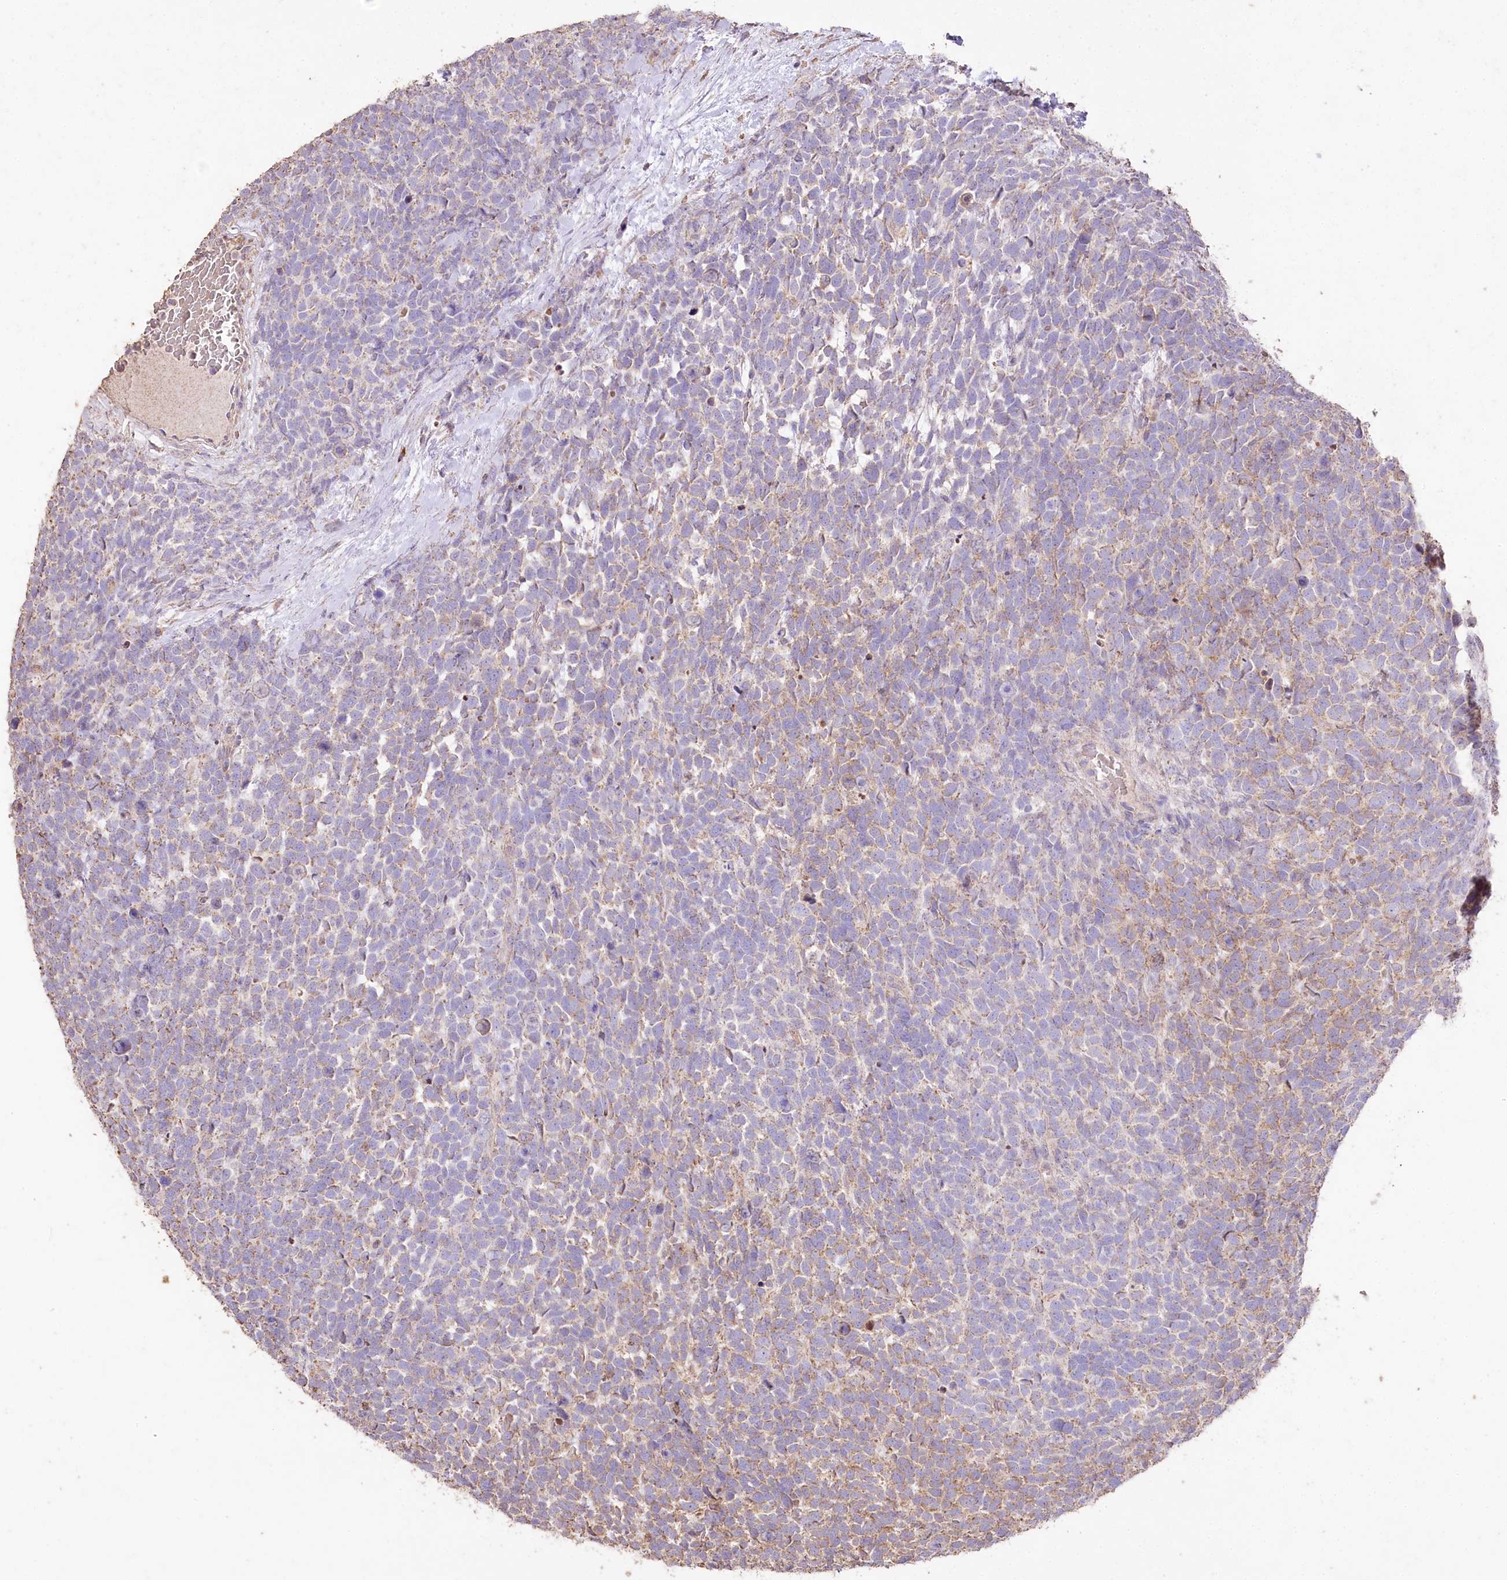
{"staining": {"intensity": "weak", "quantity": "<25%", "location": "cytoplasmic/membranous"}, "tissue": "urothelial cancer", "cell_type": "Tumor cells", "image_type": "cancer", "snomed": [{"axis": "morphology", "description": "Urothelial carcinoma, High grade"}, {"axis": "topography", "description": "Urinary bladder"}], "caption": "Immunohistochemical staining of urothelial cancer exhibits no significant positivity in tumor cells. (DAB (3,3'-diaminobenzidine) immunohistochemistry with hematoxylin counter stain).", "gene": "IREB2", "patient": {"sex": "female", "age": 82}}